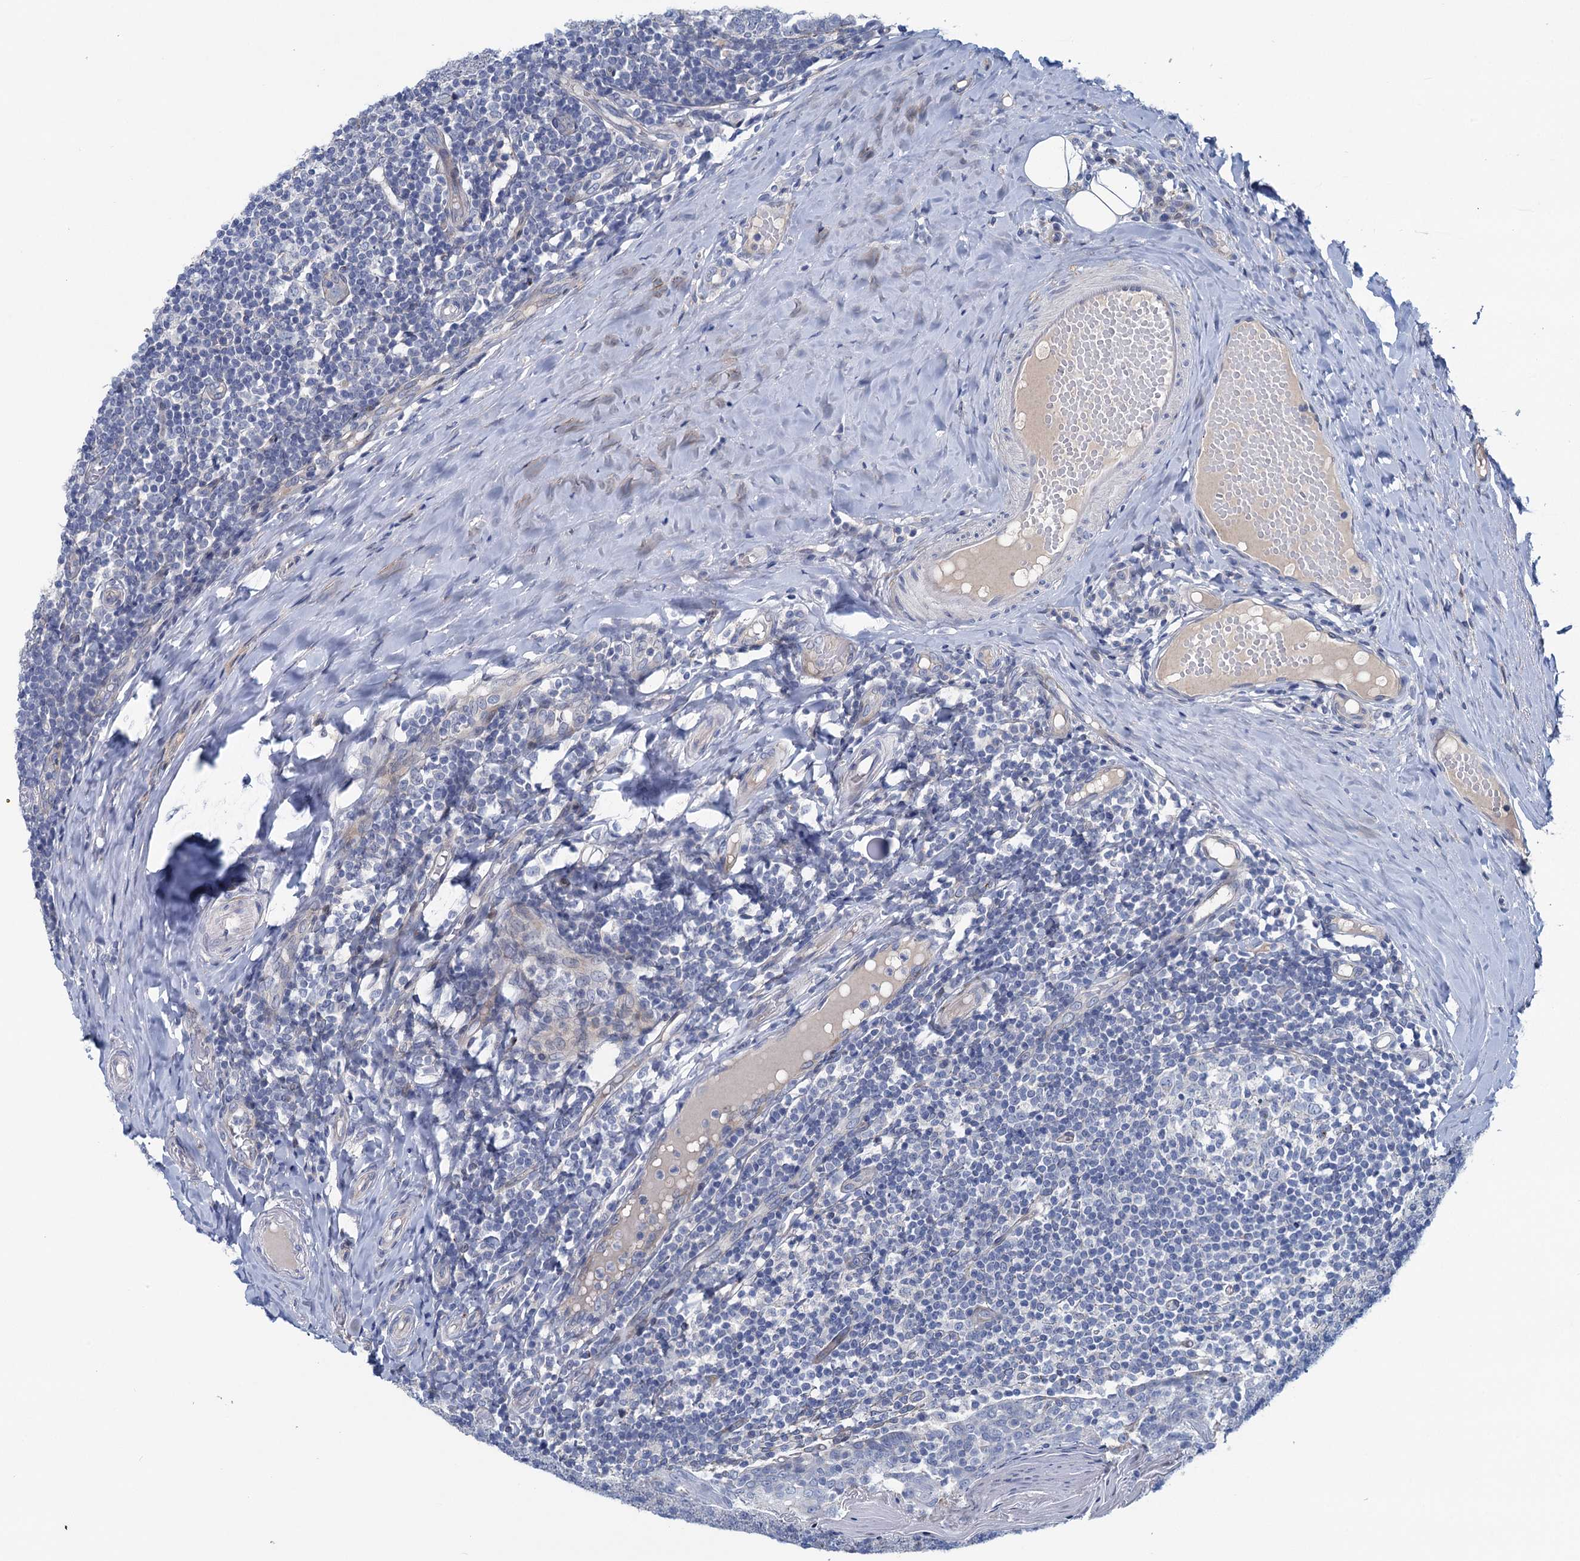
{"staining": {"intensity": "negative", "quantity": "none", "location": "none"}, "tissue": "tonsil", "cell_type": "Germinal center cells", "image_type": "normal", "snomed": [{"axis": "morphology", "description": "Normal tissue, NOS"}, {"axis": "topography", "description": "Tonsil"}], "caption": "Immunohistochemistry photomicrograph of unremarkable tonsil: human tonsil stained with DAB reveals no significant protein staining in germinal center cells. (Stains: DAB IHC with hematoxylin counter stain, Microscopy: brightfield microscopy at high magnification).", "gene": "CHDH", "patient": {"sex": "female", "age": 19}}